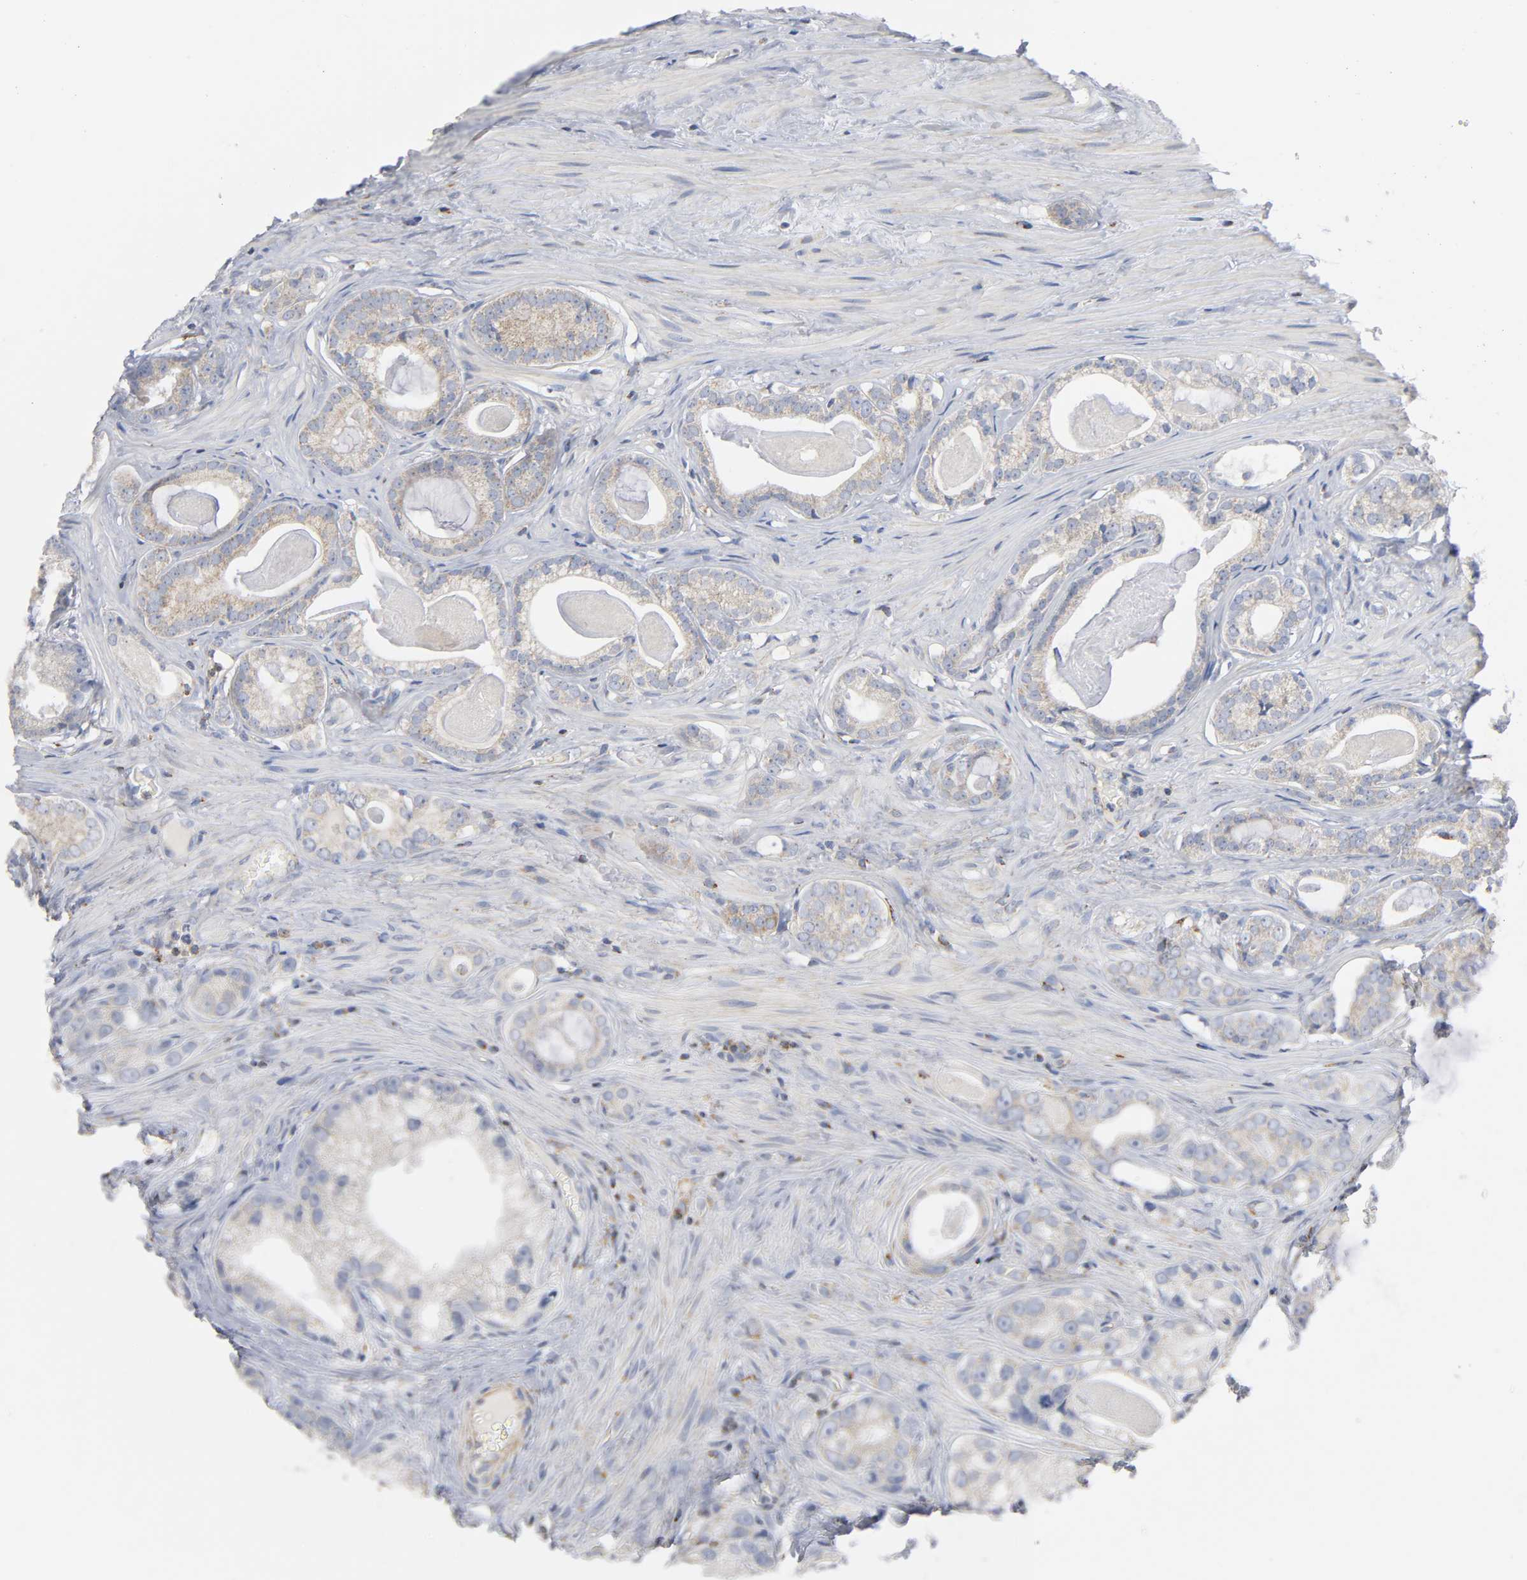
{"staining": {"intensity": "moderate", "quantity": "25%-75%", "location": "cytoplasmic/membranous"}, "tissue": "prostate cancer", "cell_type": "Tumor cells", "image_type": "cancer", "snomed": [{"axis": "morphology", "description": "Adenocarcinoma, Low grade"}, {"axis": "topography", "description": "Prostate"}], "caption": "A medium amount of moderate cytoplasmic/membranous positivity is present in about 25%-75% of tumor cells in prostate low-grade adenocarcinoma tissue. The staining was performed using DAB (3,3'-diaminobenzidine), with brown indicating positive protein expression. Nuclei are stained blue with hematoxylin.", "gene": "BAK1", "patient": {"sex": "male", "age": 59}}